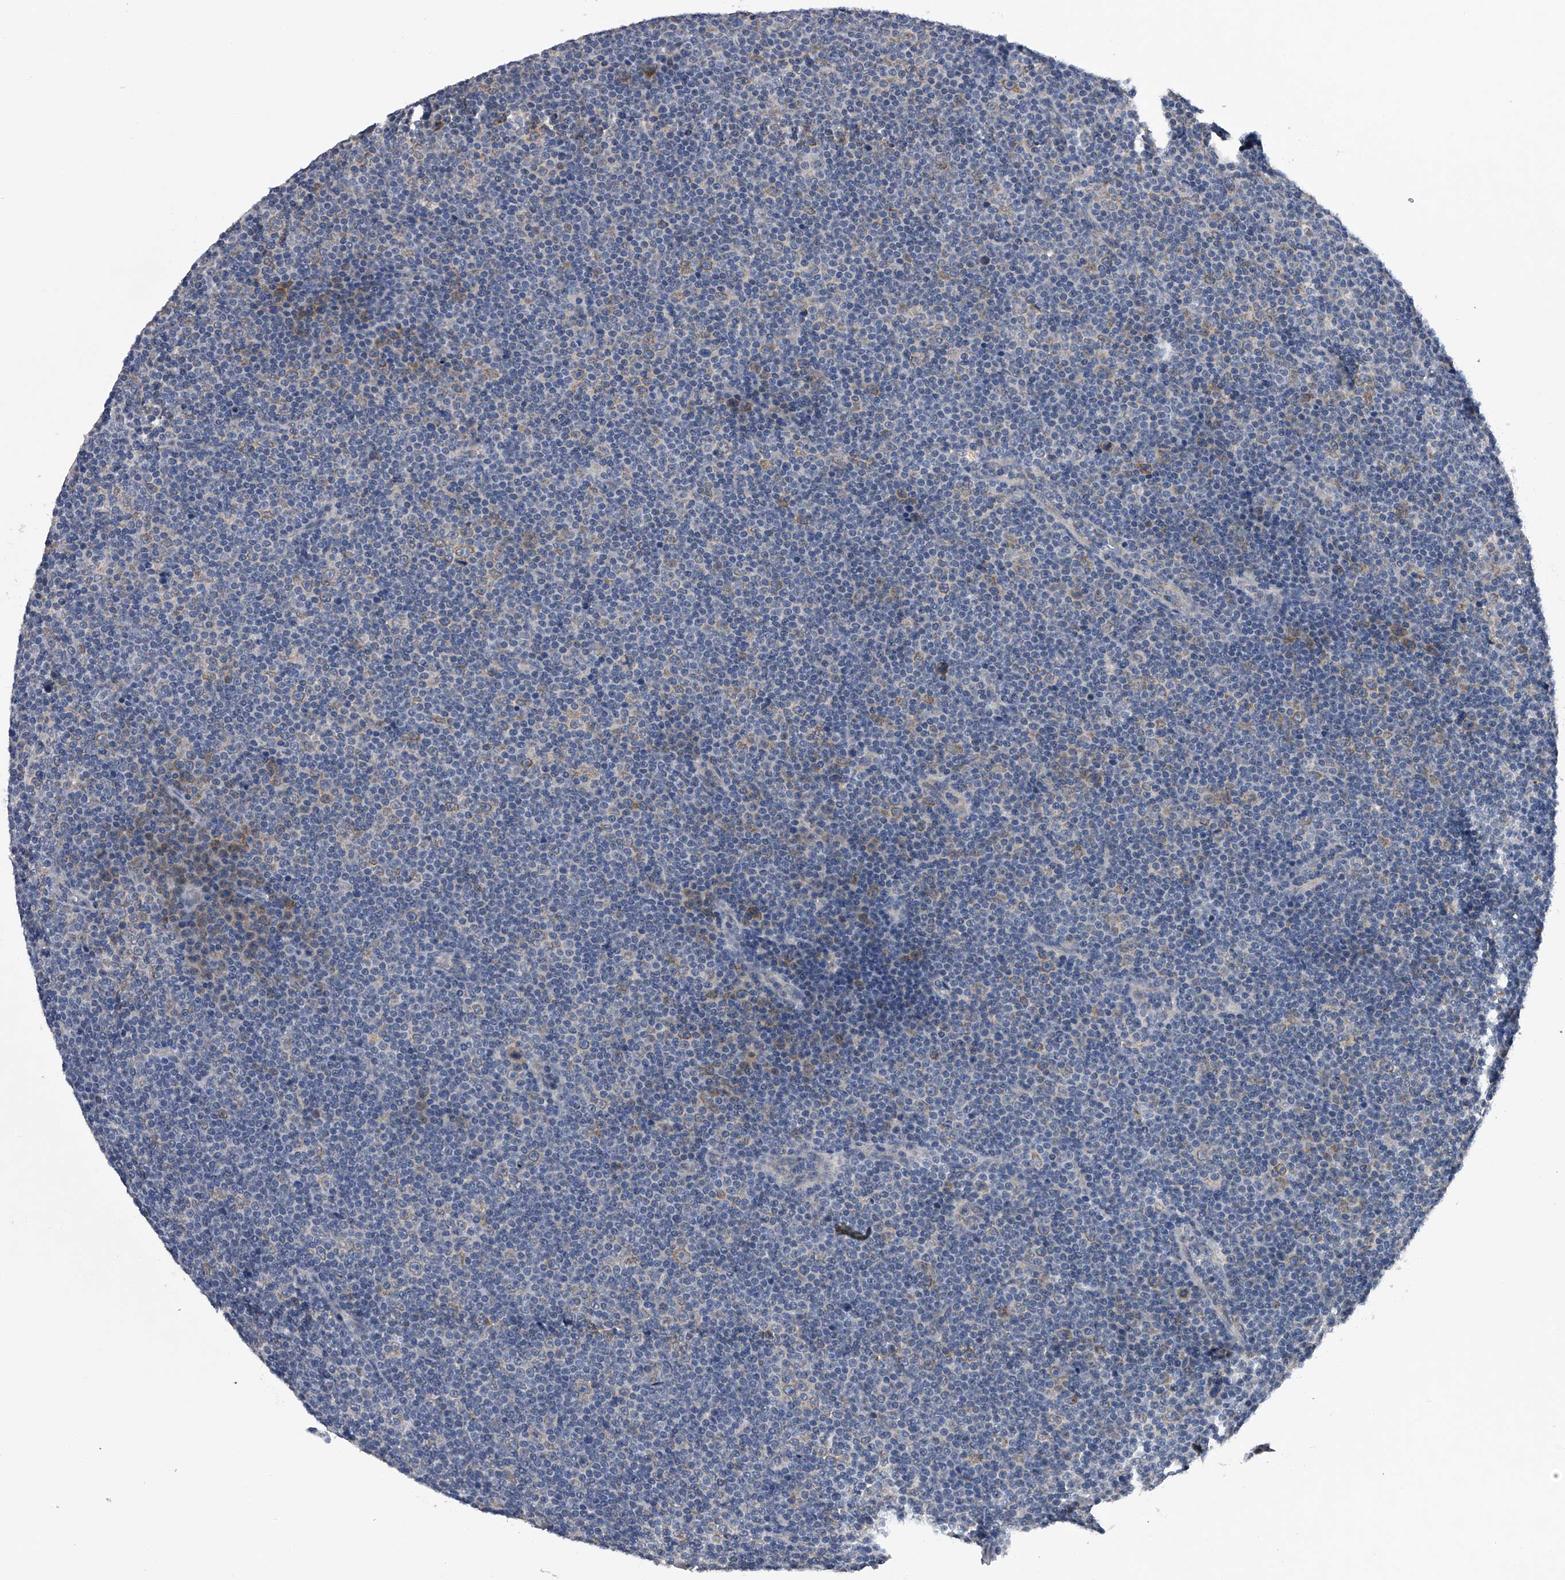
{"staining": {"intensity": "negative", "quantity": "none", "location": "none"}, "tissue": "lymphoma", "cell_type": "Tumor cells", "image_type": "cancer", "snomed": [{"axis": "morphology", "description": "Malignant lymphoma, non-Hodgkin's type, Low grade"}, {"axis": "topography", "description": "Lymph node"}], "caption": "This is an IHC photomicrograph of low-grade malignant lymphoma, non-Hodgkin's type. There is no positivity in tumor cells.", "gene": "RNF5", "patient": {"sex": "female", "age": 67}}